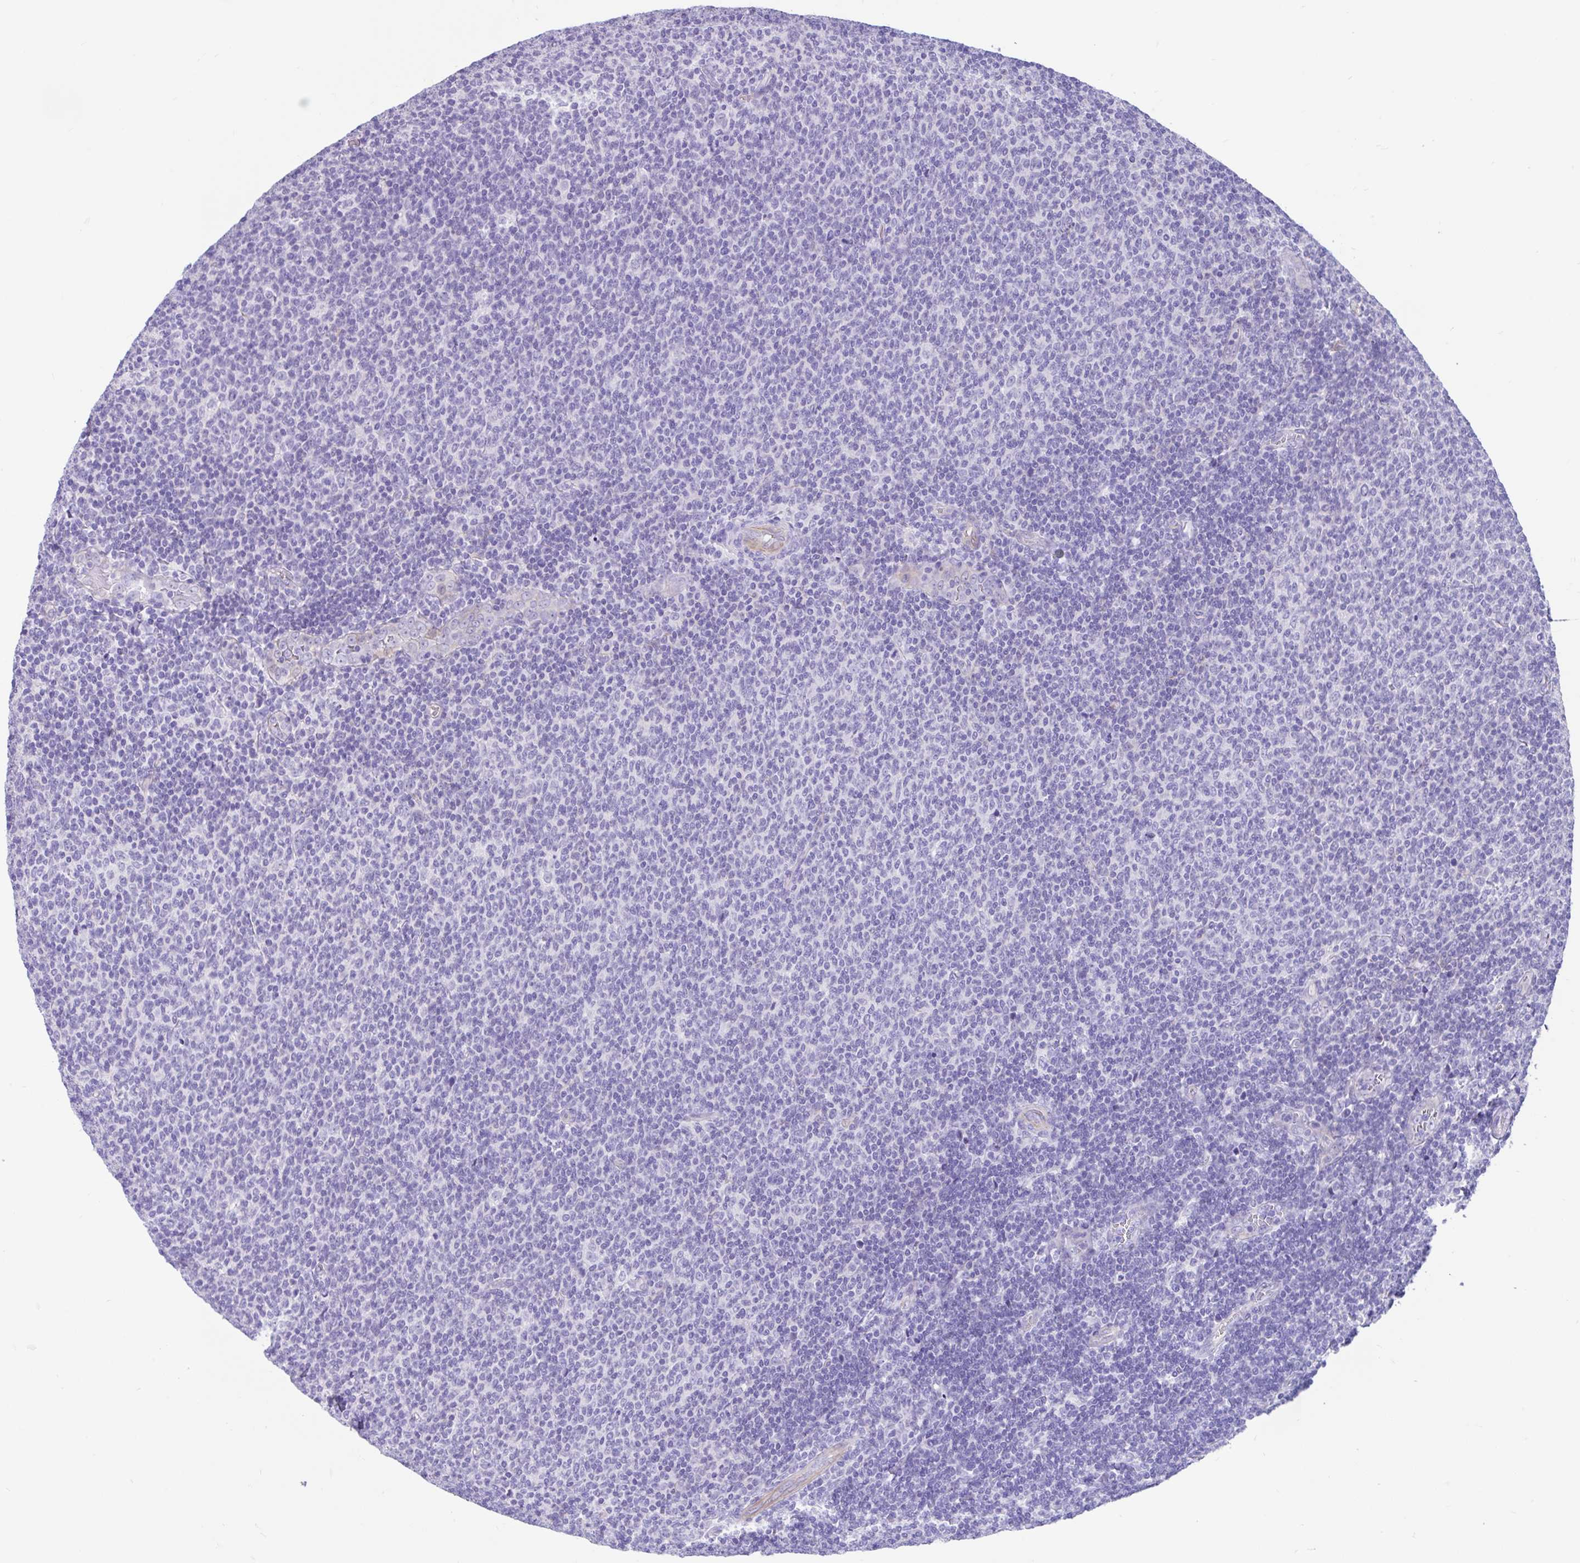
{"staining": {"intensity": "negative", "quantity": "none", "location": "none"}, "tissue": "lymphoma", "cell_type": "Tumor cells", "image_type": "cancer", "snomed": [{"axis": "morphology", "description": "Malignant lymphoma, non-Hodgkin's type, Low grade"}, {"axis": "topography", "description": "Lymph node"}], "caption": "The micrograph shows no staining of tumor cells in malignant lymphoma, non-Hodgkin's type (low-grade).", "gene": "FAM107A", "patient": {"sex": "male", "age": 52}}